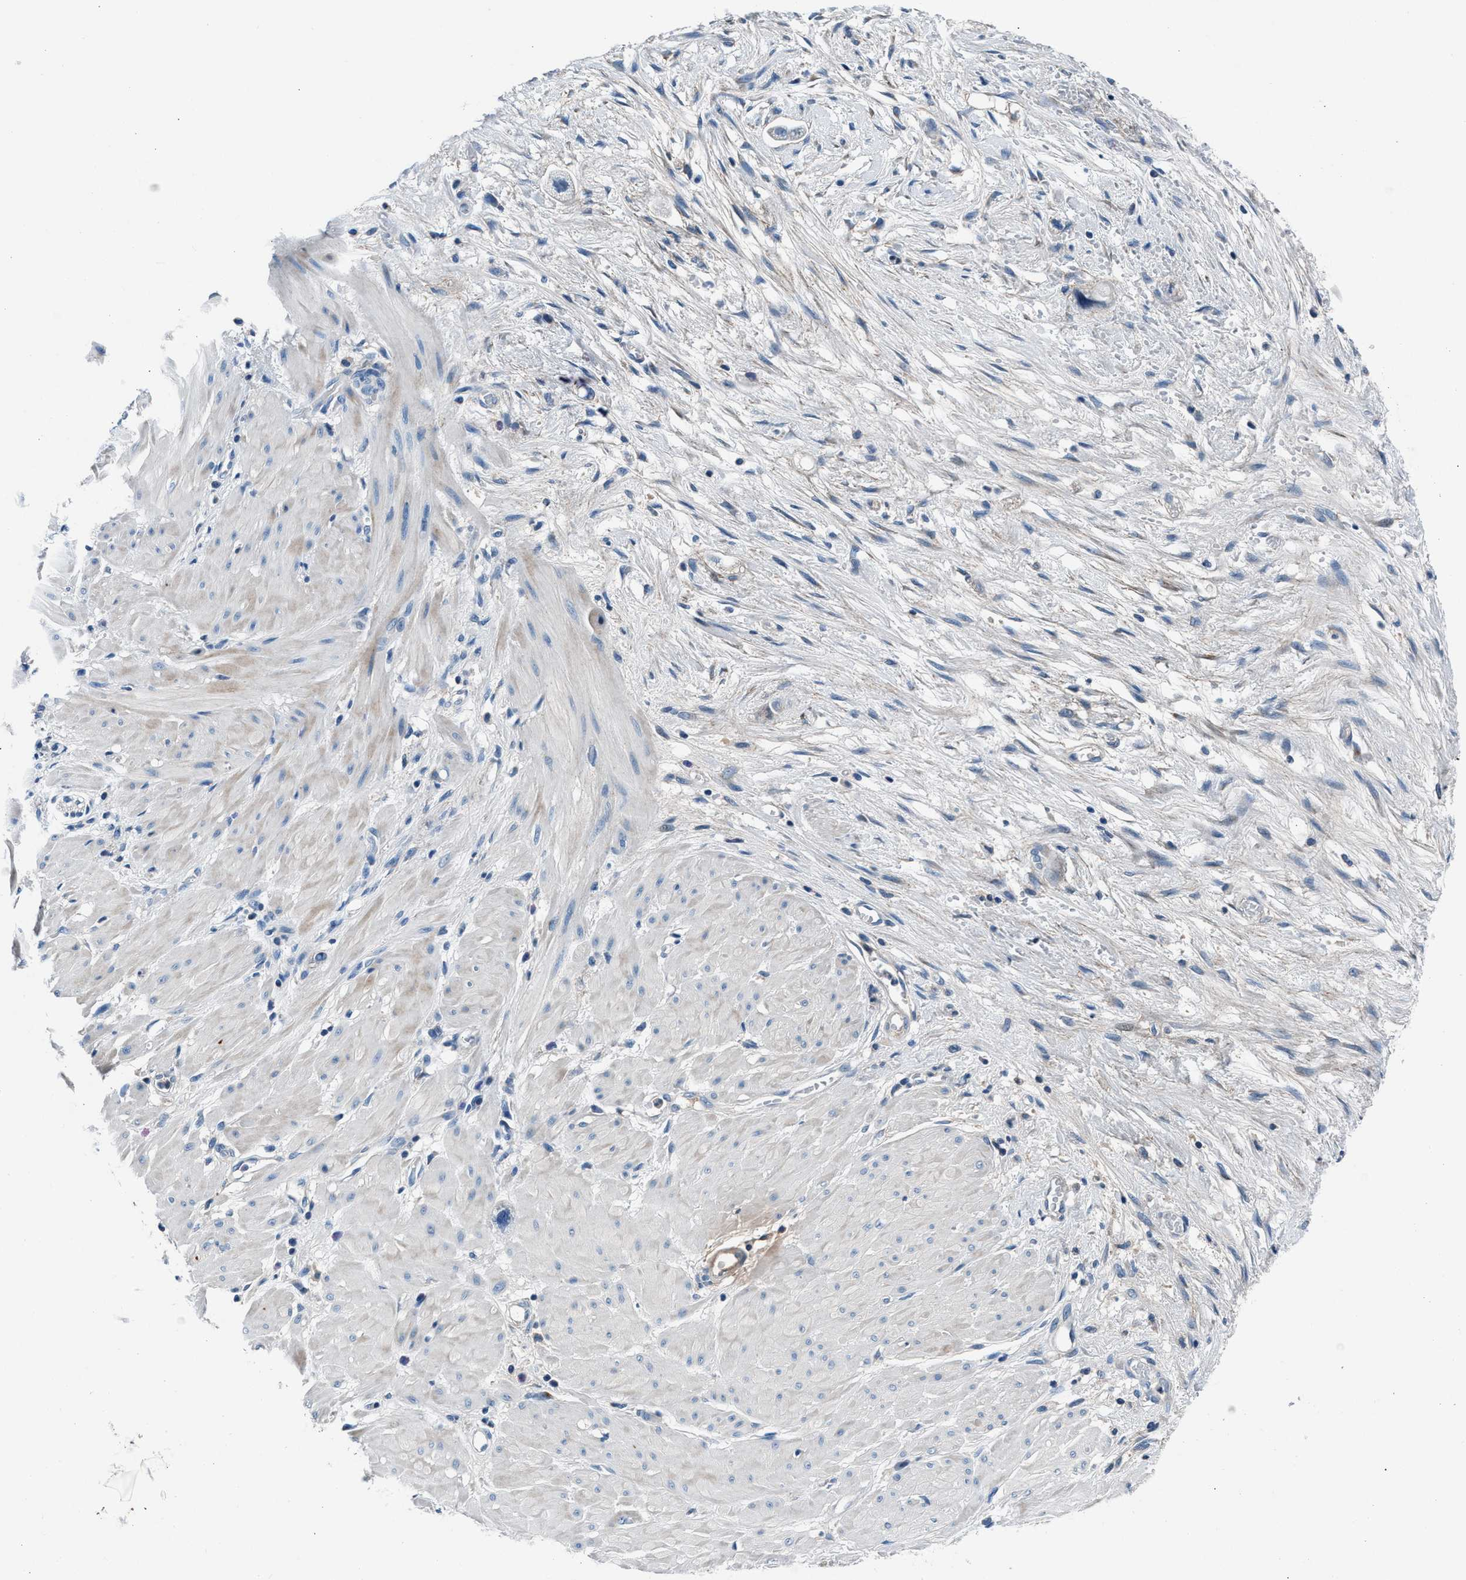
{"staining": {"intensity": "negative", "quantity": "none", "location": "none"}, "tissue": "stomach cancer", "cell_type": "Tumor cells", "image_type": "cancer", "snomed": [{"axis": "morphology", "description": "Adenocarcinoma, NOS"}, {"axis": "topography", "description": "Stomach"}, {"axis": "topography", "description": "Stomach, lower"}], "caption": "IHC image of stomach cancer stained for a protein (brown), which demonstrates no staining in tumor cells.", "gene": "DENND6B", "patient": {"sex": "female", "age": 48}}